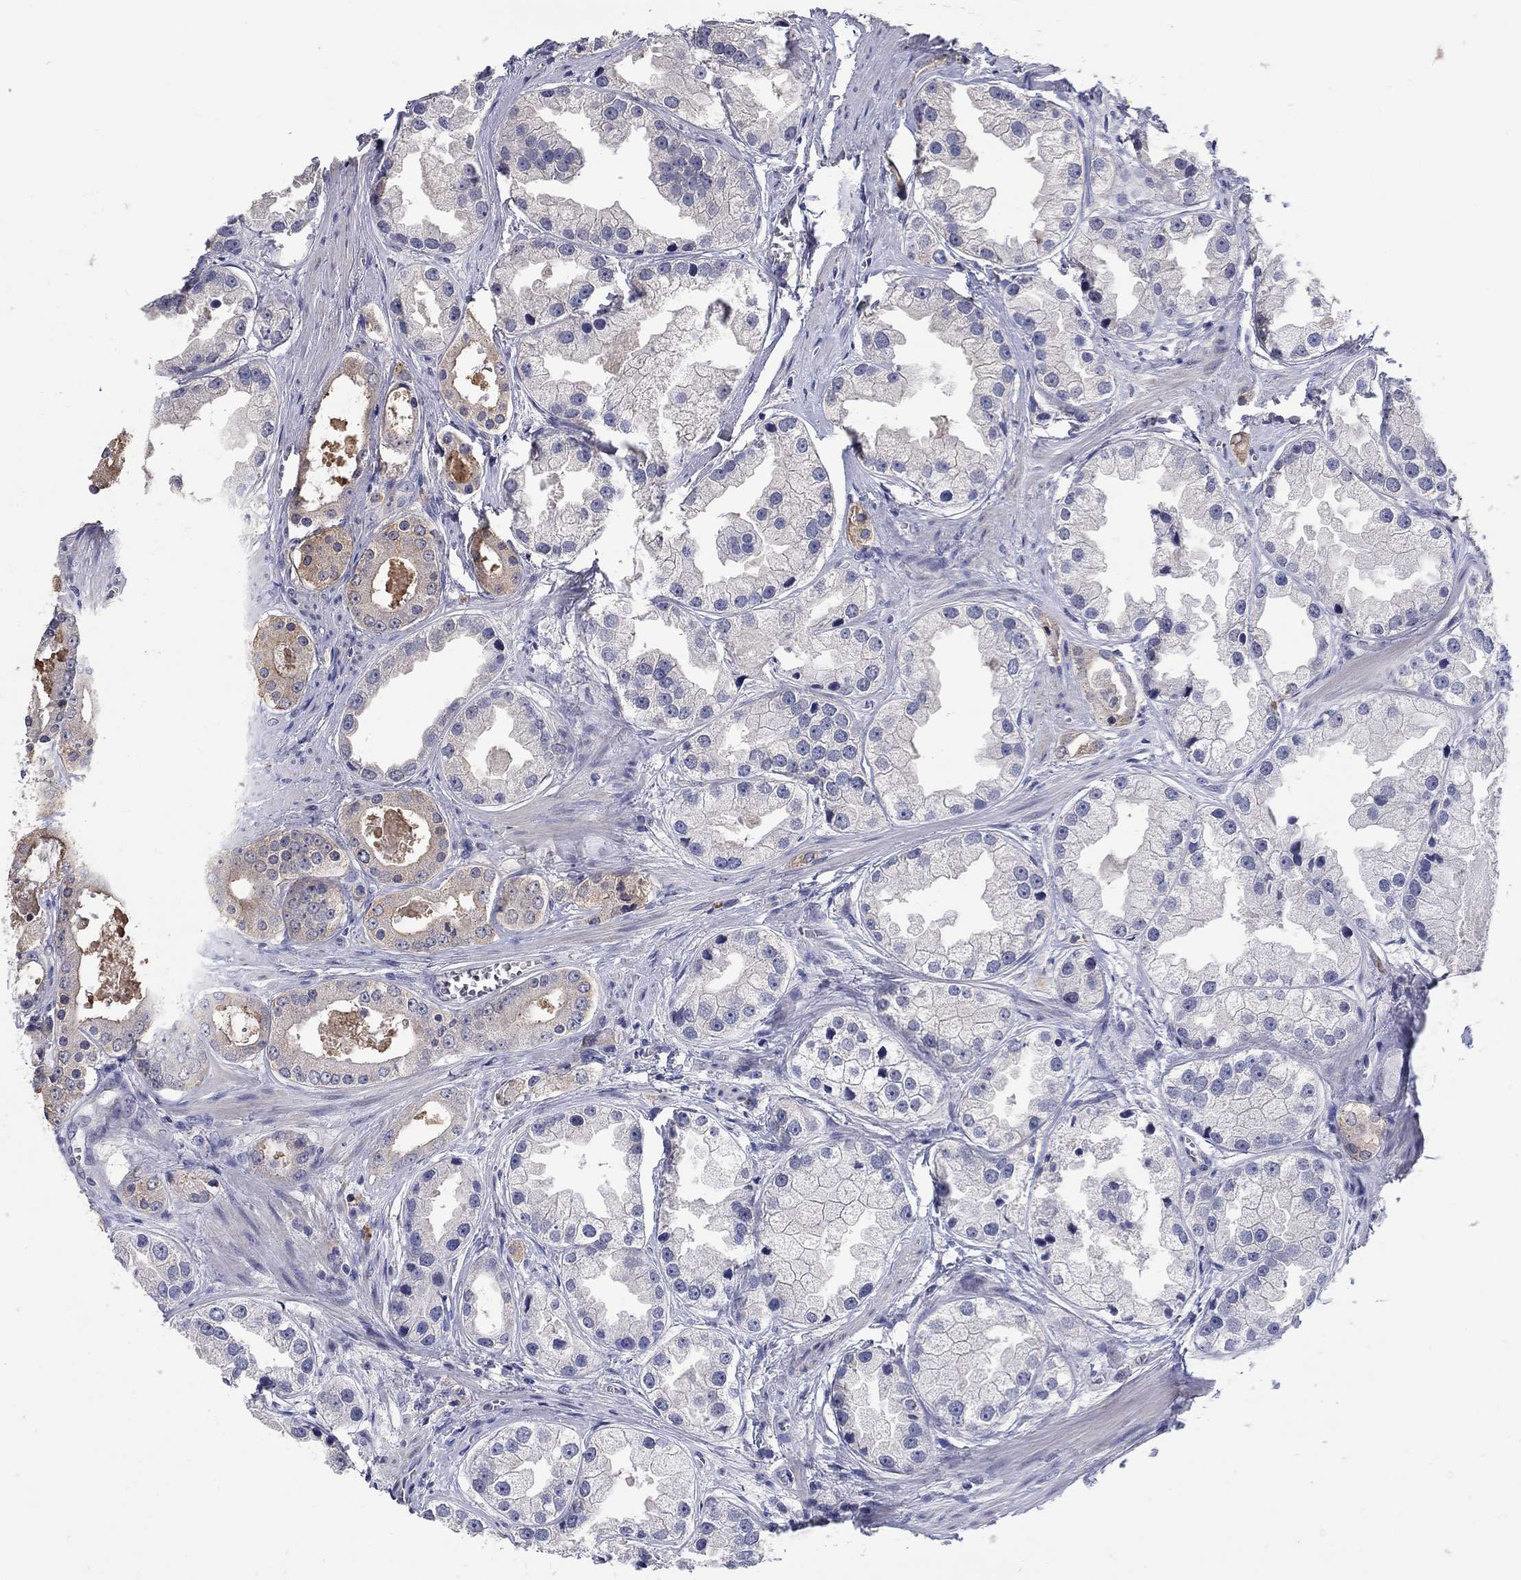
{"staining": {"intensity": "weak", "quantity": "<25%", "location": "cytoplasmic/membranous"}, "tissue": "prostate cancer", "cell_type": "Tumor cells", "image_type": "cancer", "snomed": [{"axis": "morphology", "description": "Adenocarcinoma, NOS"}, {"axis": "topography", "description": "Prostate"}], "caption": "DAB immunohistochemical staining of prostate cancer reveals no significant expression in tumor cells.", "gene": "CETN1", "patient": {"sex": "male", "age": 61}}